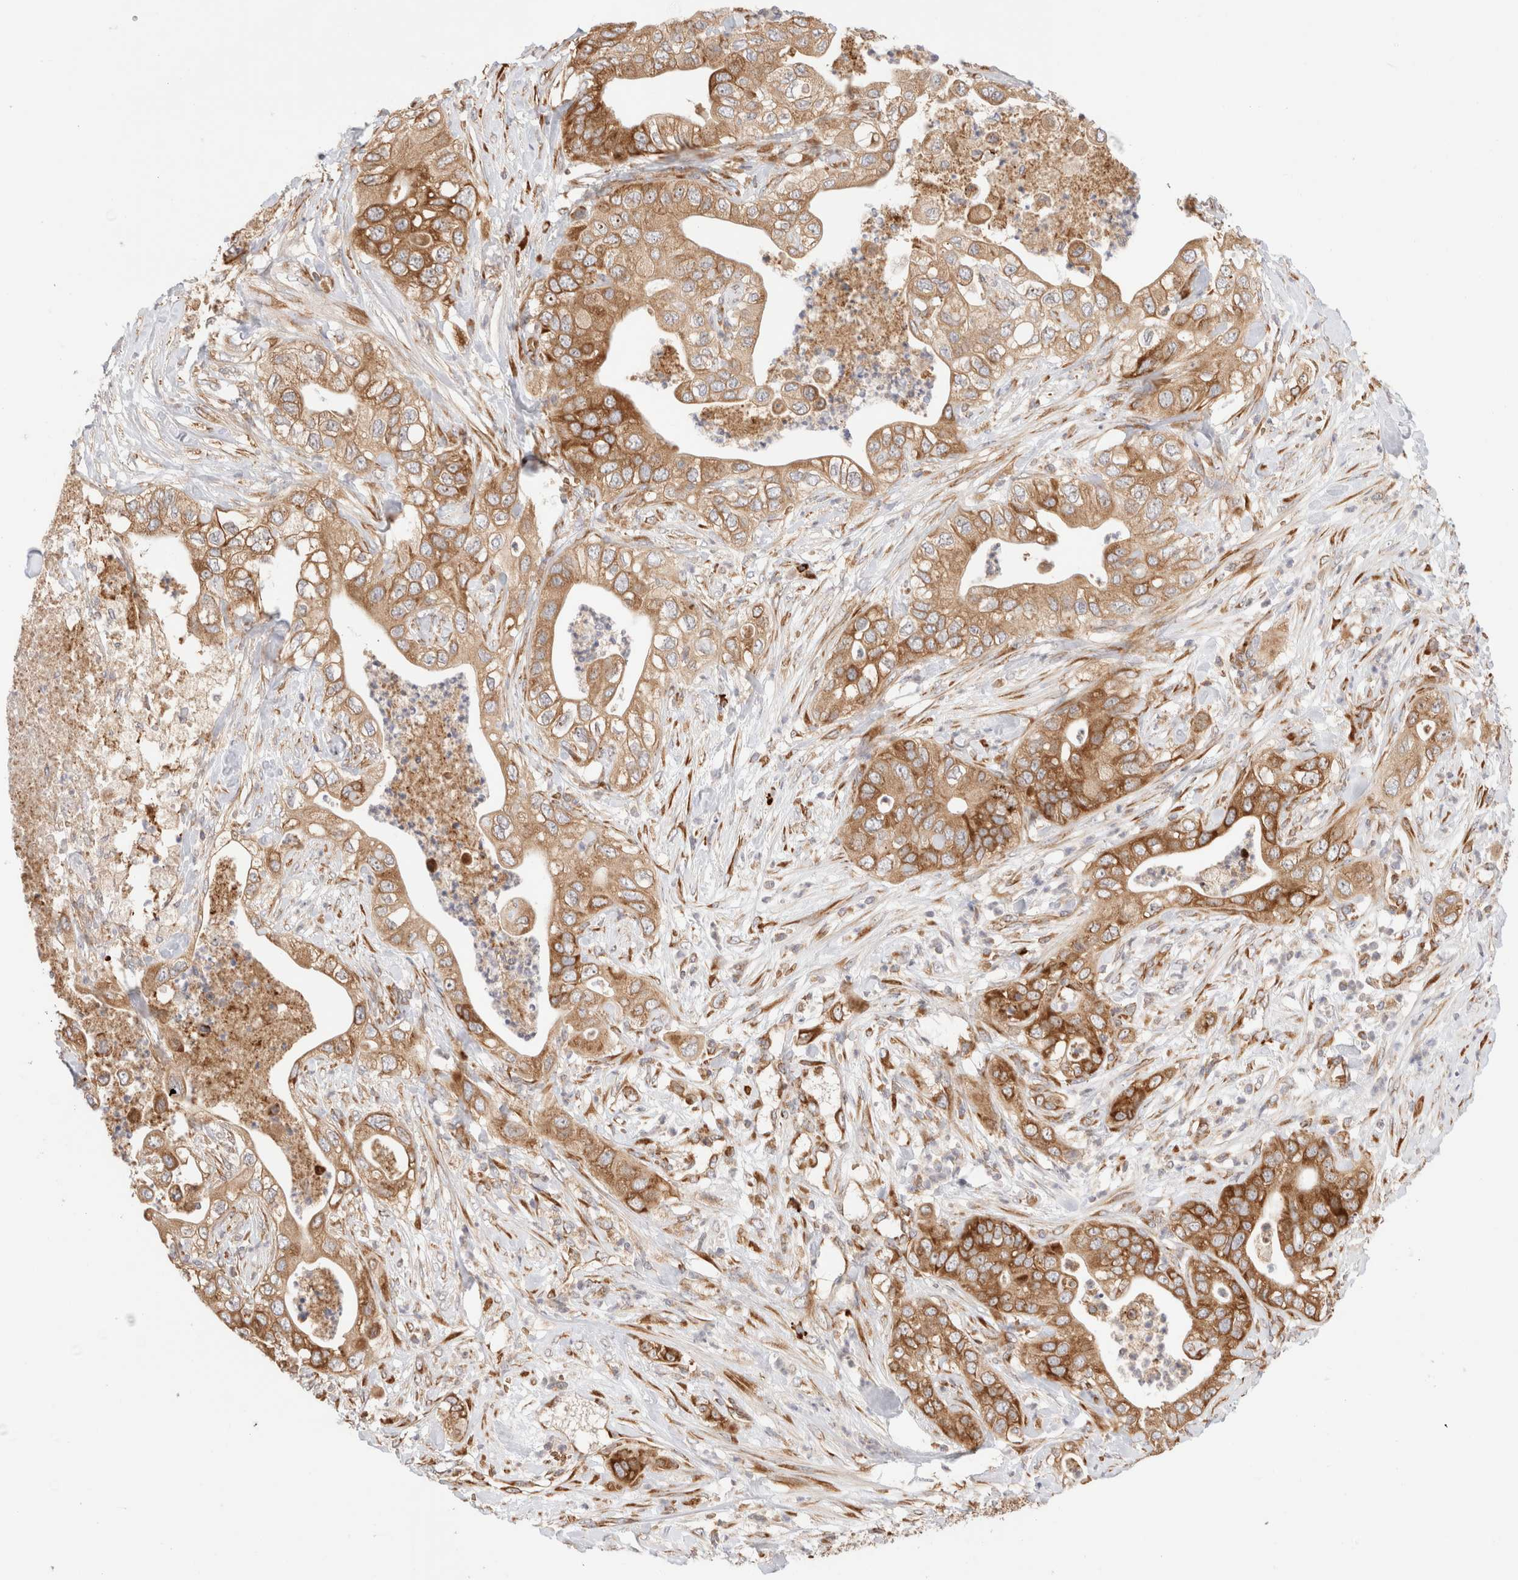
{"staining": {"intensity": "moderate", "quantity": ">75%", "location": "cytoplasmic/membranous"}, "tissue": "pancreatic cancer", "cell_type": "Tumor cells", "image_type": "cancer", "snomed": [{"axis": "morphology", "description": "Adenocarcinoma, NOS"}, {"axis": "topography", "description": "Pancreas"}], "caption": "Adenocarcinoma (pancreatic) tissue demonstrates moderate cytoplasmic/membranous expression in approximately >75% of tumor cells, visualized by immunohistochemistry.", "gene": "UTS2B", "patient": {"sex": "female", "age": 78}}